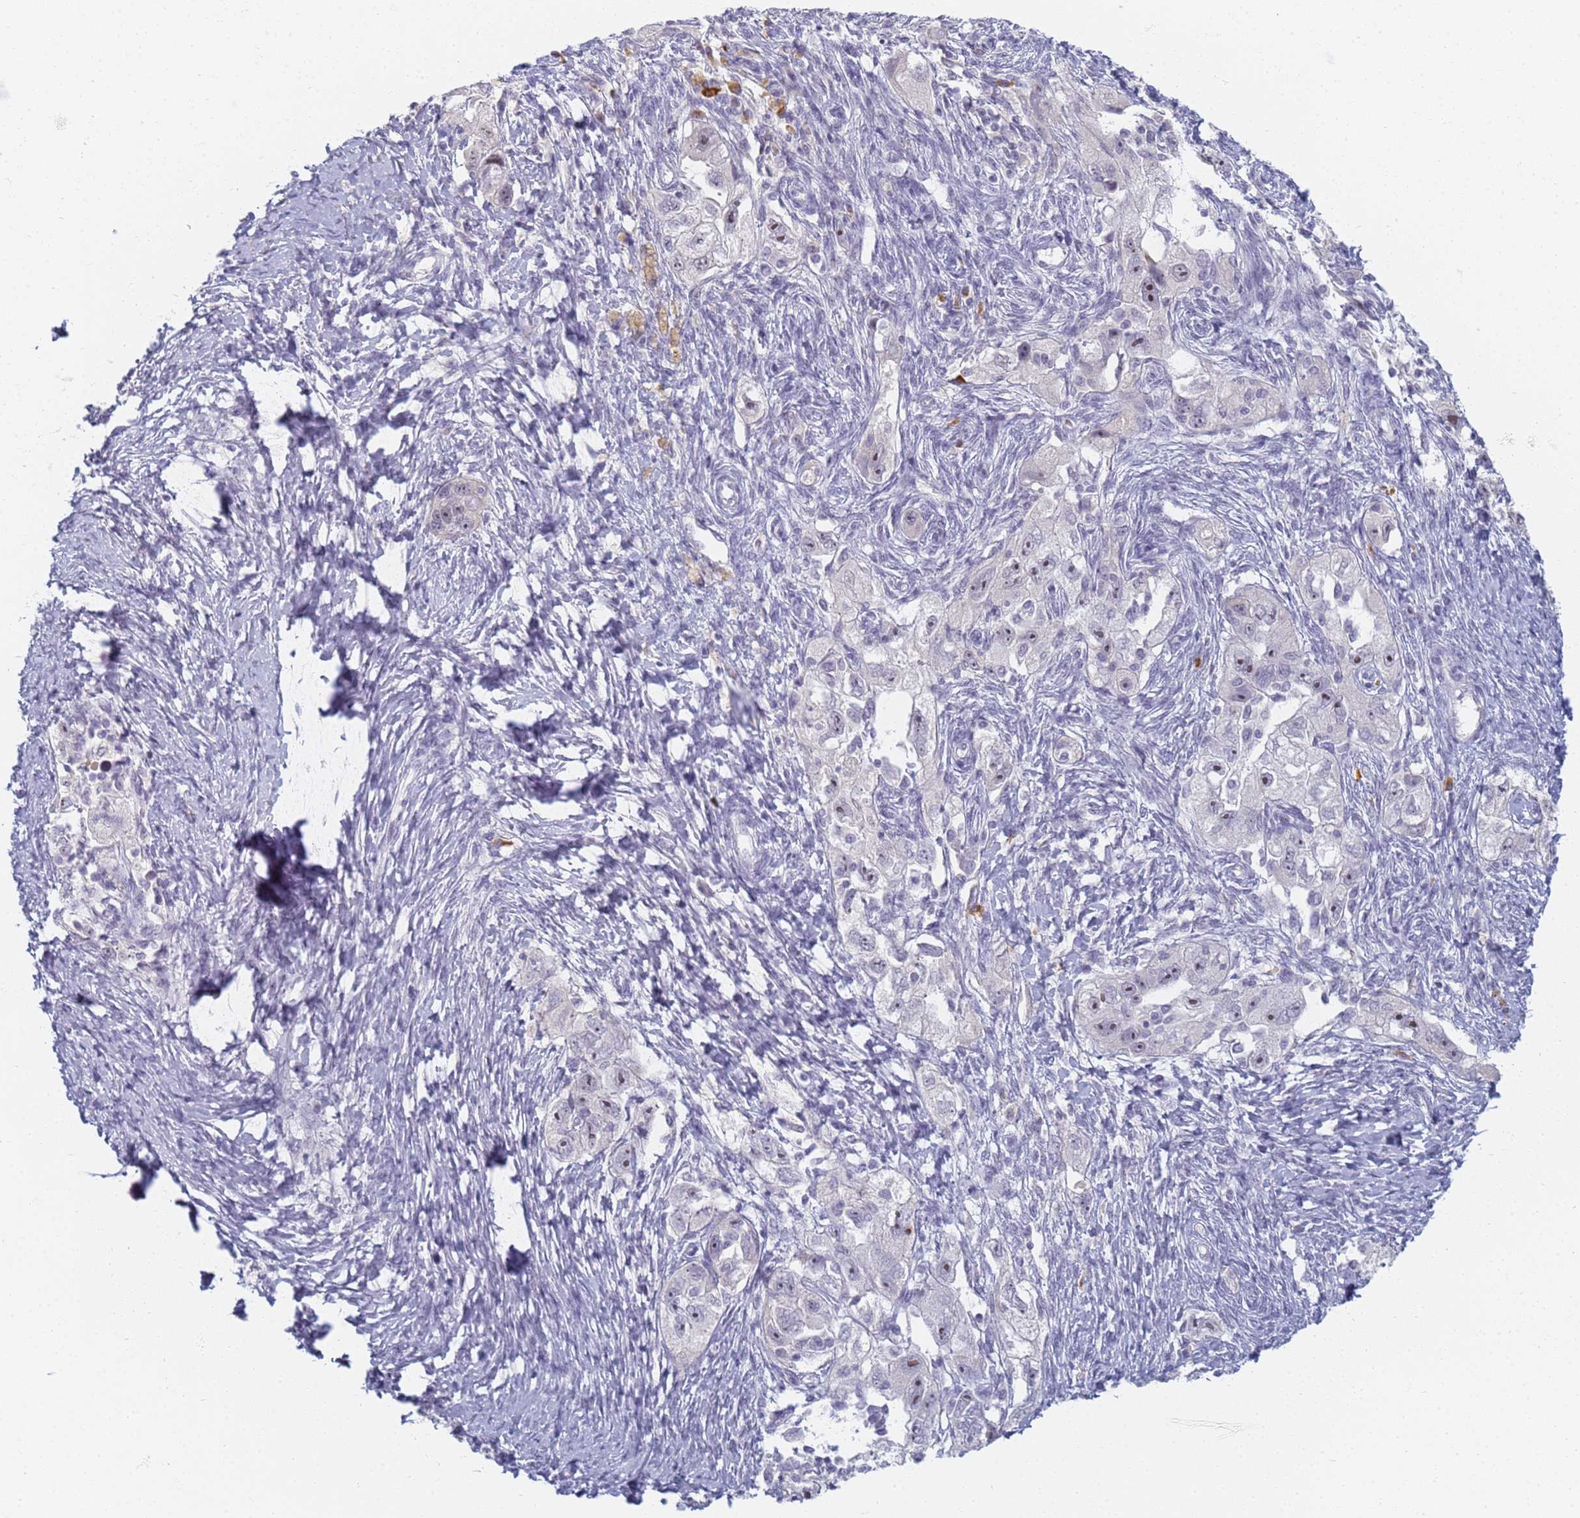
{"staining": {"intensity": "moderate", "quantity": "<25%", "location": "nuclear"}, "tissue": "ovarian cancer", "cell_type": "Tumor cells", "image_type": "cancer", "snomed": [{"axis": "morphology", "description": "Carcinoma, NOS"}, {"axis": "morphology", "description": "Cystadenocarcinoma, serous, NOS"}, {"axis": "topography", "description": "Ovary"}], "caption": "Protein staining exhibits moderate nuclear staining in about <25% of tumor cells in ovarian cancer (serous cystadenocarcinoma).", "gene": "SLC38A9", "patient": {"sex": "female", "age": 69}}